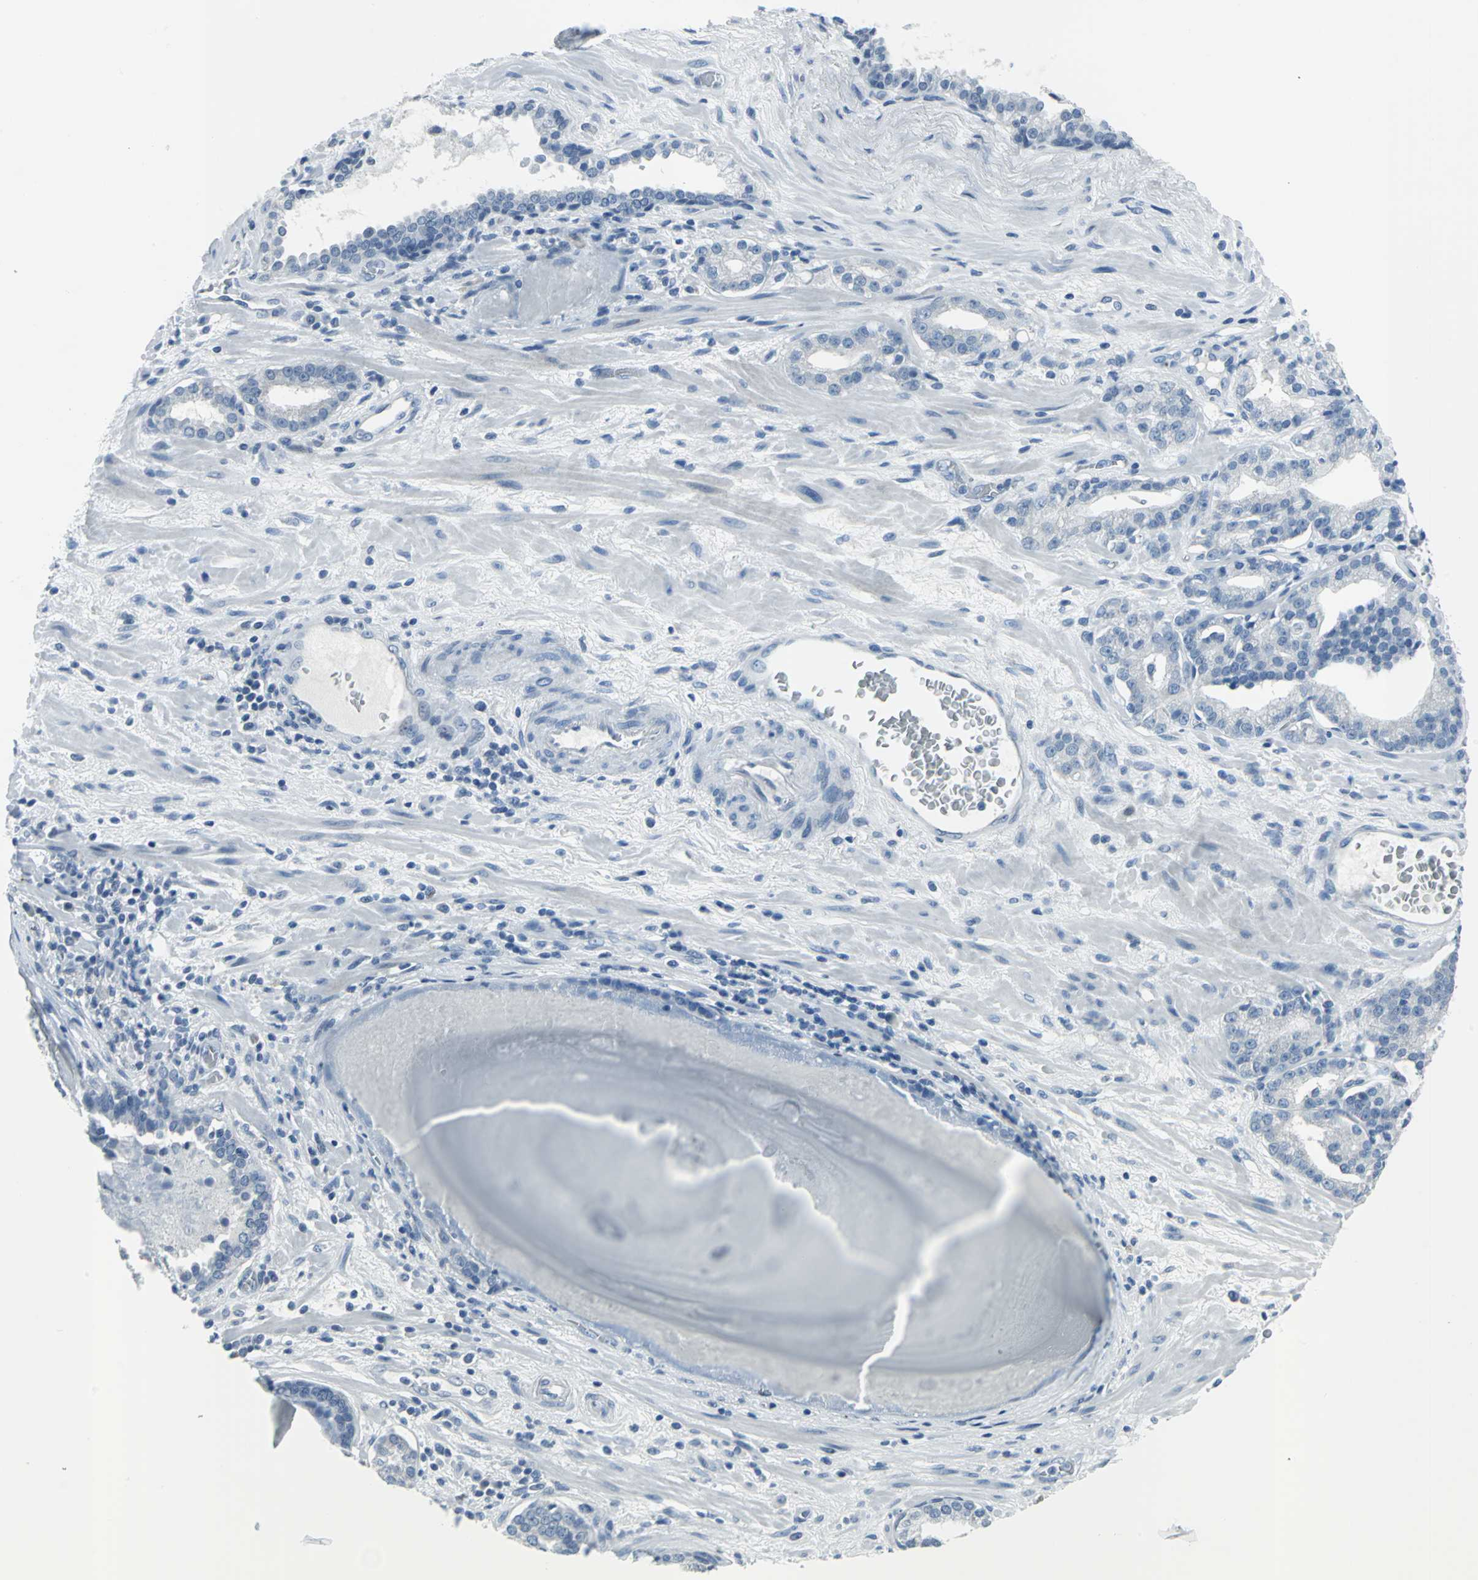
{"staining": {"intensity": "negative", "quantity": "none", "location": "none"}, "tissue": "prostate cancer", "cell_type": "Tumor cells", "image_type": "cancer", "snomed": [{"axis": "morphology", "description": "Adenocarcinoma, Low grade"}, {"axis": "topography", "description": "Prostate"}], "caption": "Prostate adenocarcinoma (low-grade) was stained to show a protein in brown. There is no significant staining in tumor cells.", "gene": "DNAI2", "patient": {"sex": "male", "age": 63}}